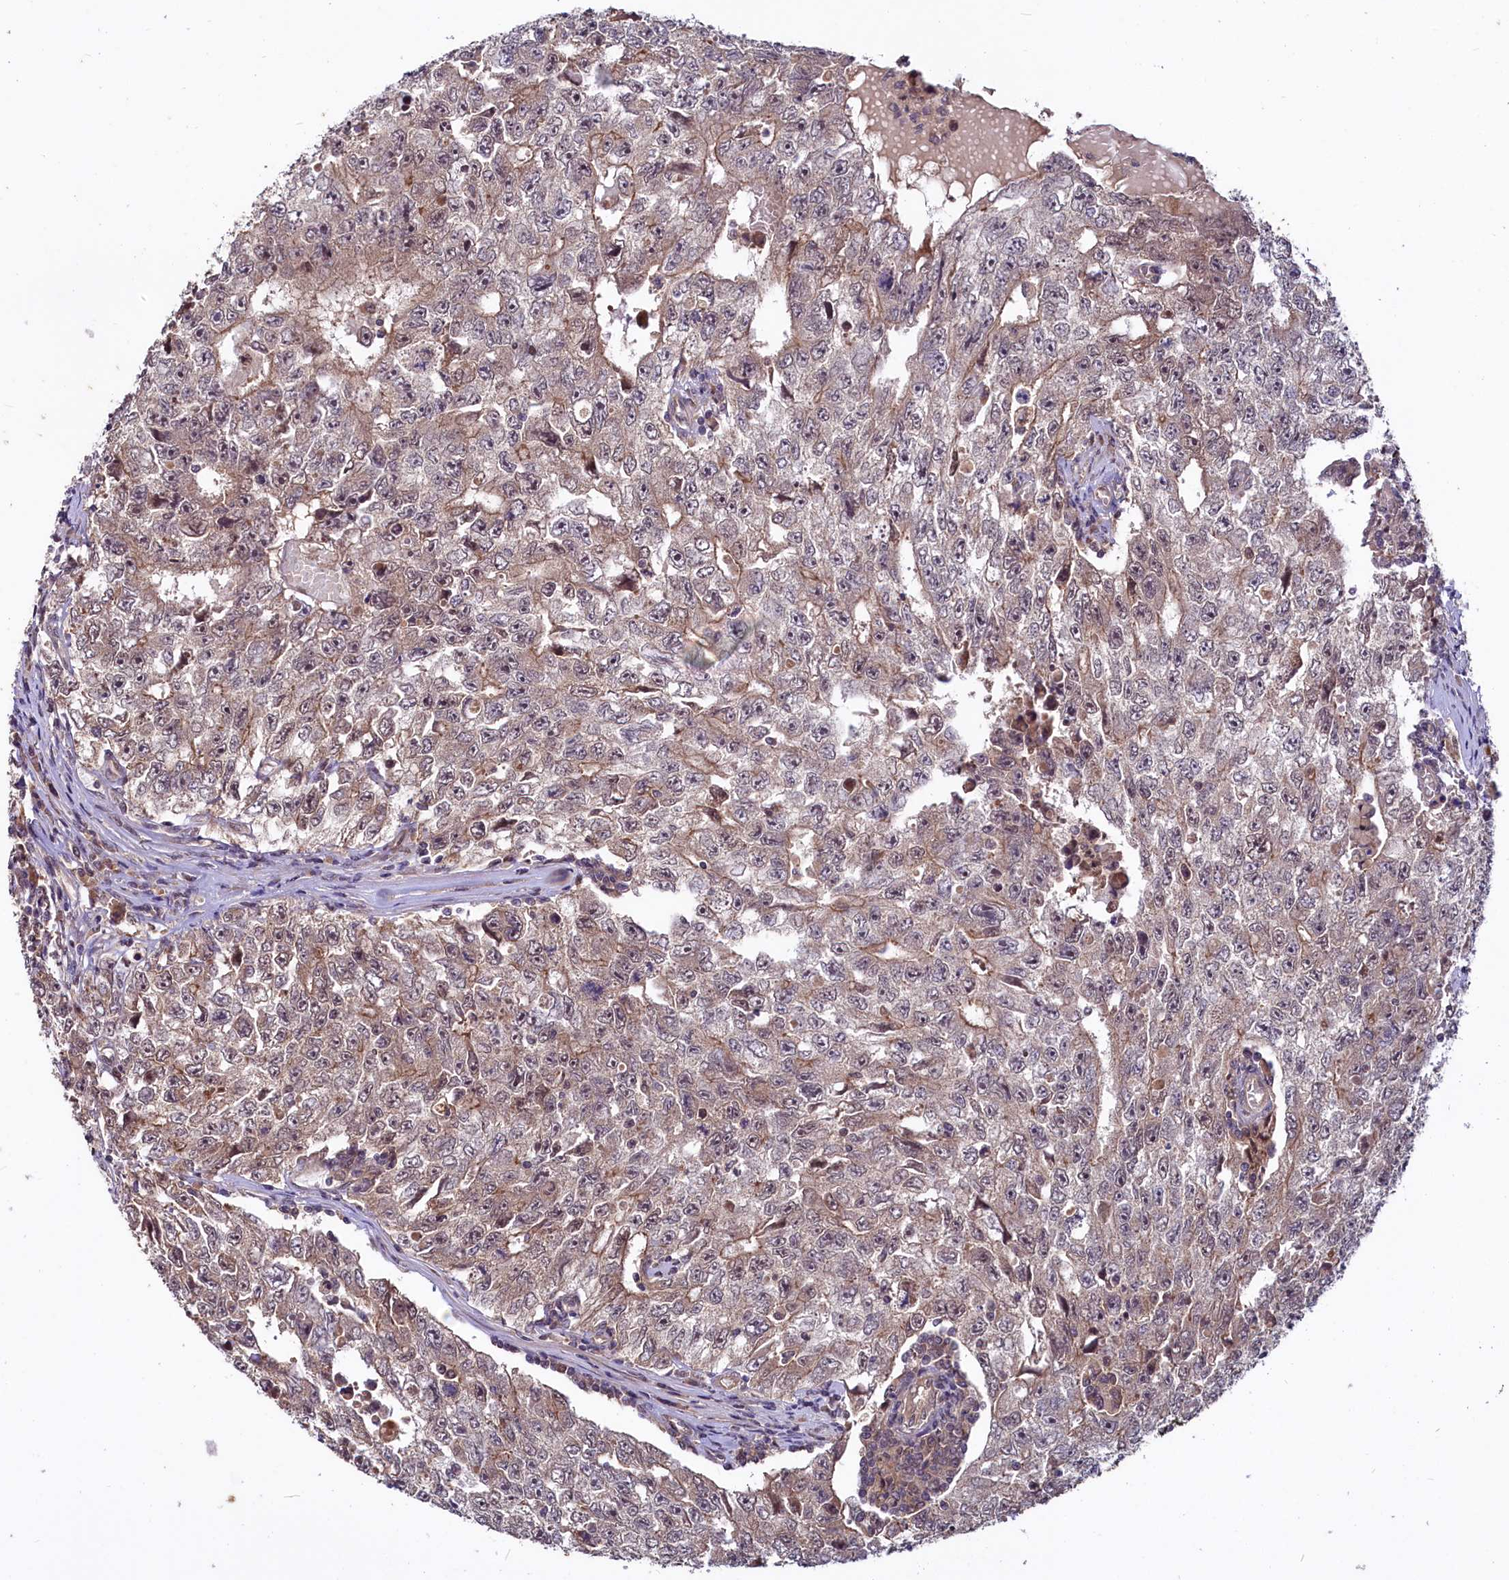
{"staining": {"intensity": "moderate", "quantity": "25%-75%", "location": "cytoplasmic/membranous,nuclear"}, "tissue": "testis cancer", "cell_type": "Tumor cells", "image_type": "cancer", "snomed": [{"axis": "morphology", "description": "Carcinoma, Embryonal, NOS"}, {"axis": "topography", "description": "Testis"}], "caption": "Immunohistochemistry (DAB) staining of human testis cancer demonstrates moderate cytoplasmic/membranous and nuclear protein expression in about 25%-75% of tumor cells.", "gene": "UBE3A", "patient": {"sex": "male", "age": 17}}